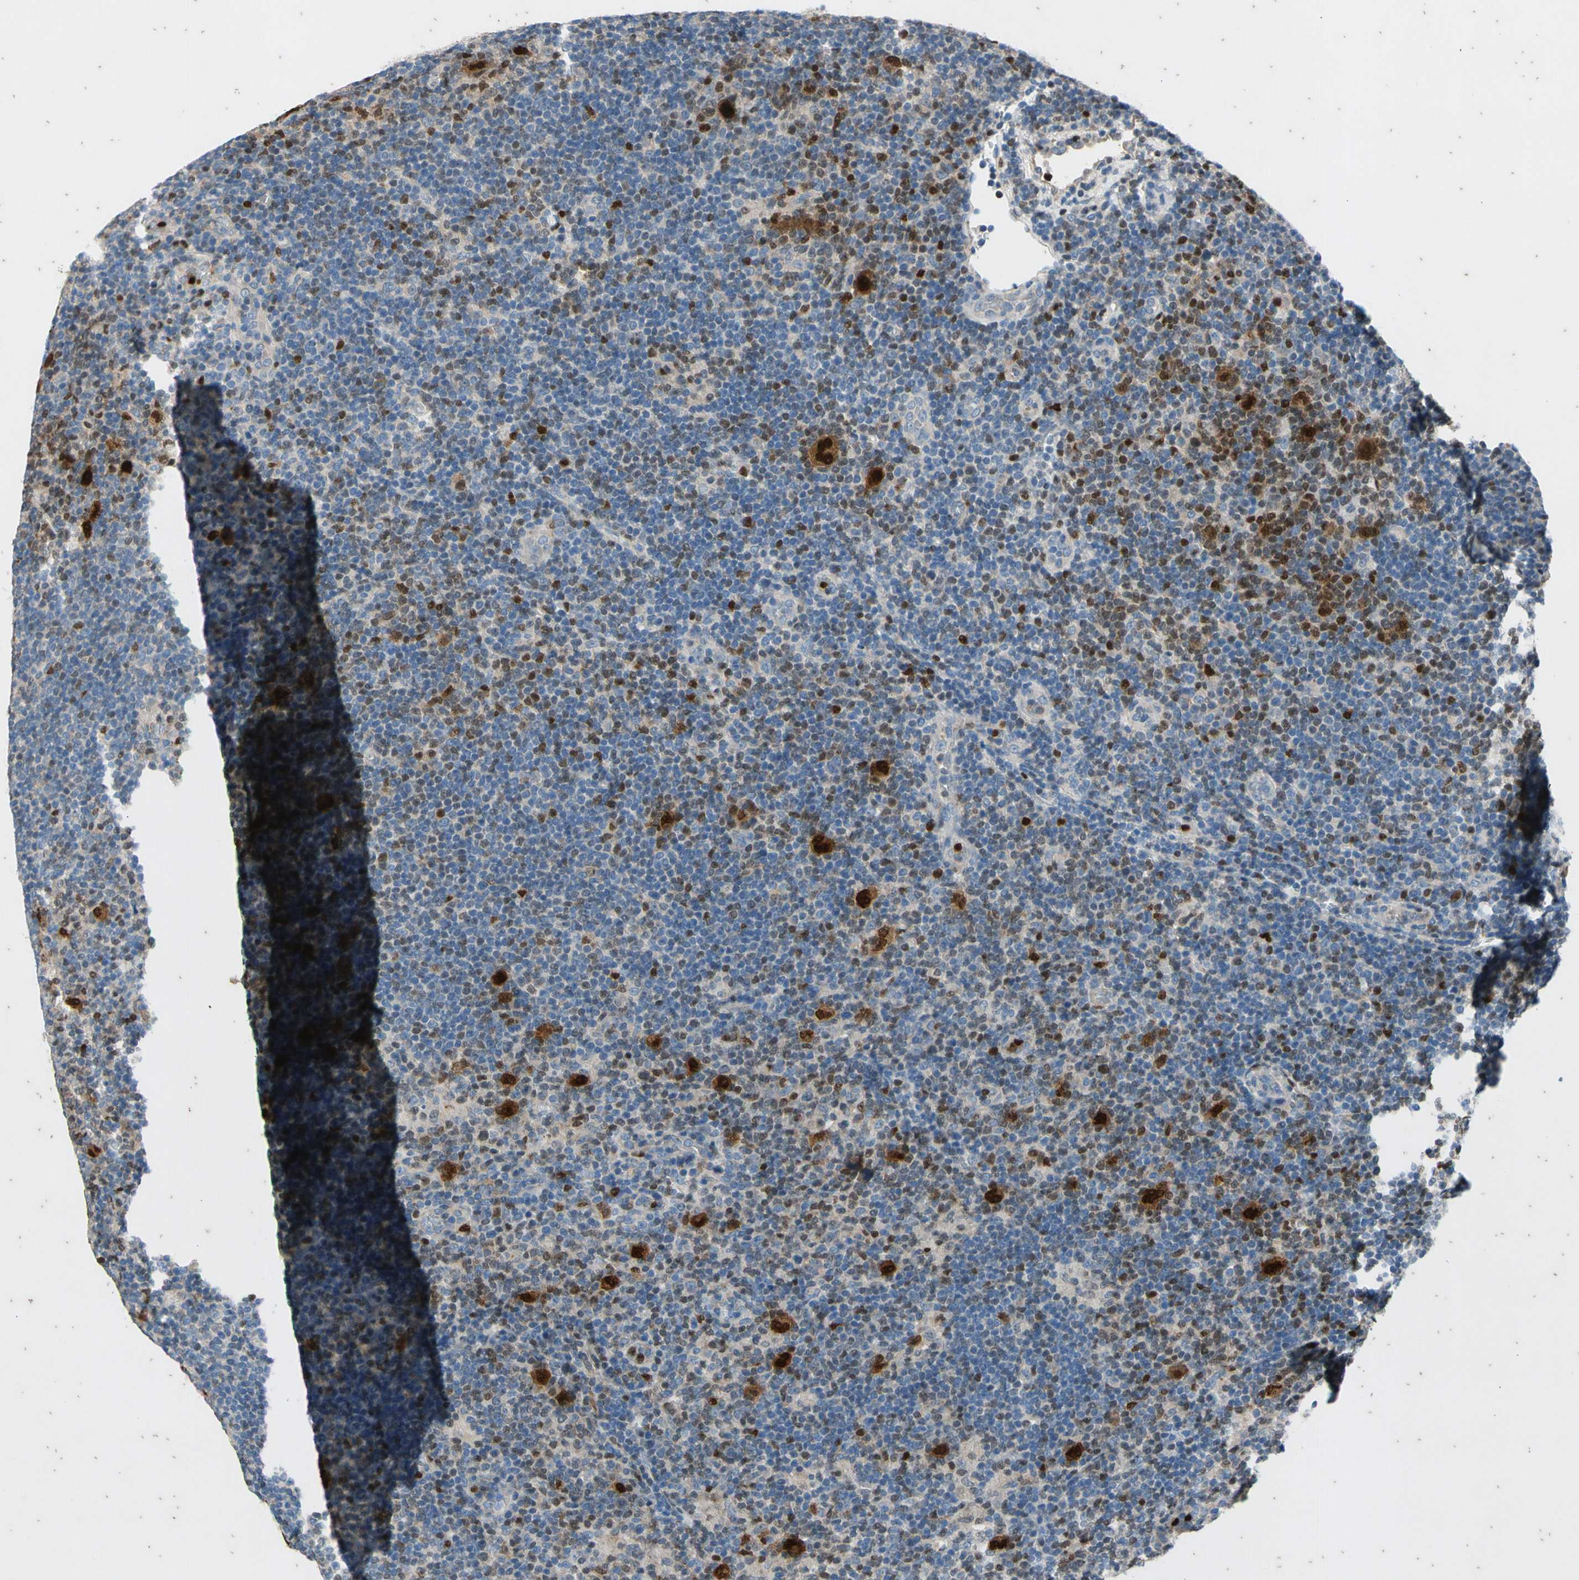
{"staining": {"intensity": "strong", "quantity": ">75%", "location": "cytoplasmic/membranous,nuclear"}, "tissue": "lymphoma", "cell_type": "Tumor cells", "image_type": "cancer", "snomed": [{"axis": "morphology", "description": "Hodgkin's disease, NOS"}, {"axis": "topography", "description": "Lymph node"}], "caption": "DAB immunohistochemical staining of human lymphoma shows strong cytoplasmic/membranous and nuclear protein expression in about >75% of tumor cells.", "gene": "TBX21", "patient": {"sex": "female", "age": 57}}